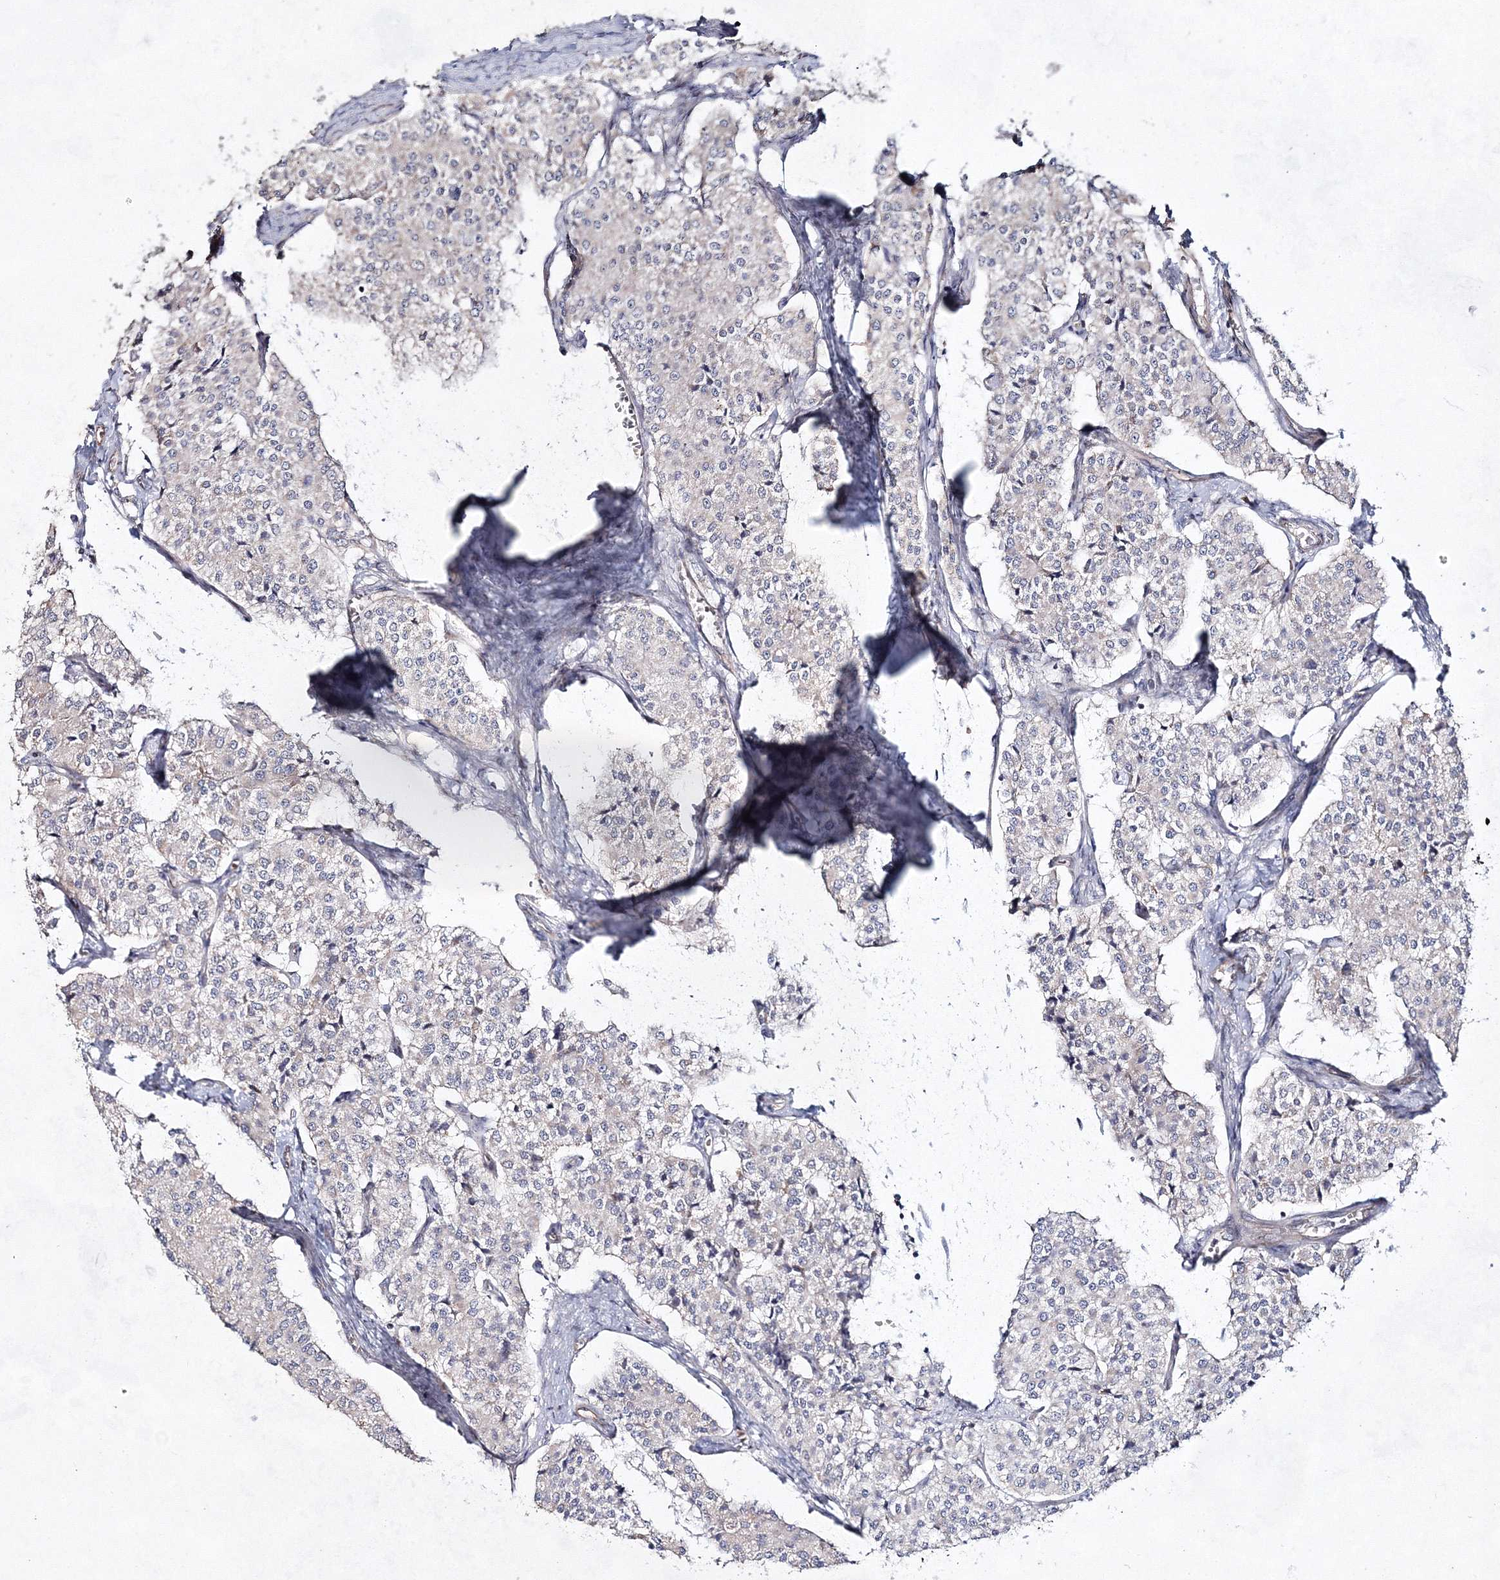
{"staining": {"intensity": "negative", "quantity": "none", "location": "none"}, "tissue": "carcinoid", "cell_type": "Tumor cells", "image_type": "cancer", "snomed": [{"axis": "morphology", "description": "Carcinoid, malignant, NOS"}, {"axis": "topography", "description": "Colon"}], "caption": "DAB immunohistochemical staining of carcinoid reveals no significant positivity in tumor cells.", "gene": "SNIP1", "patient": {"sex": "female", "age": 52}}